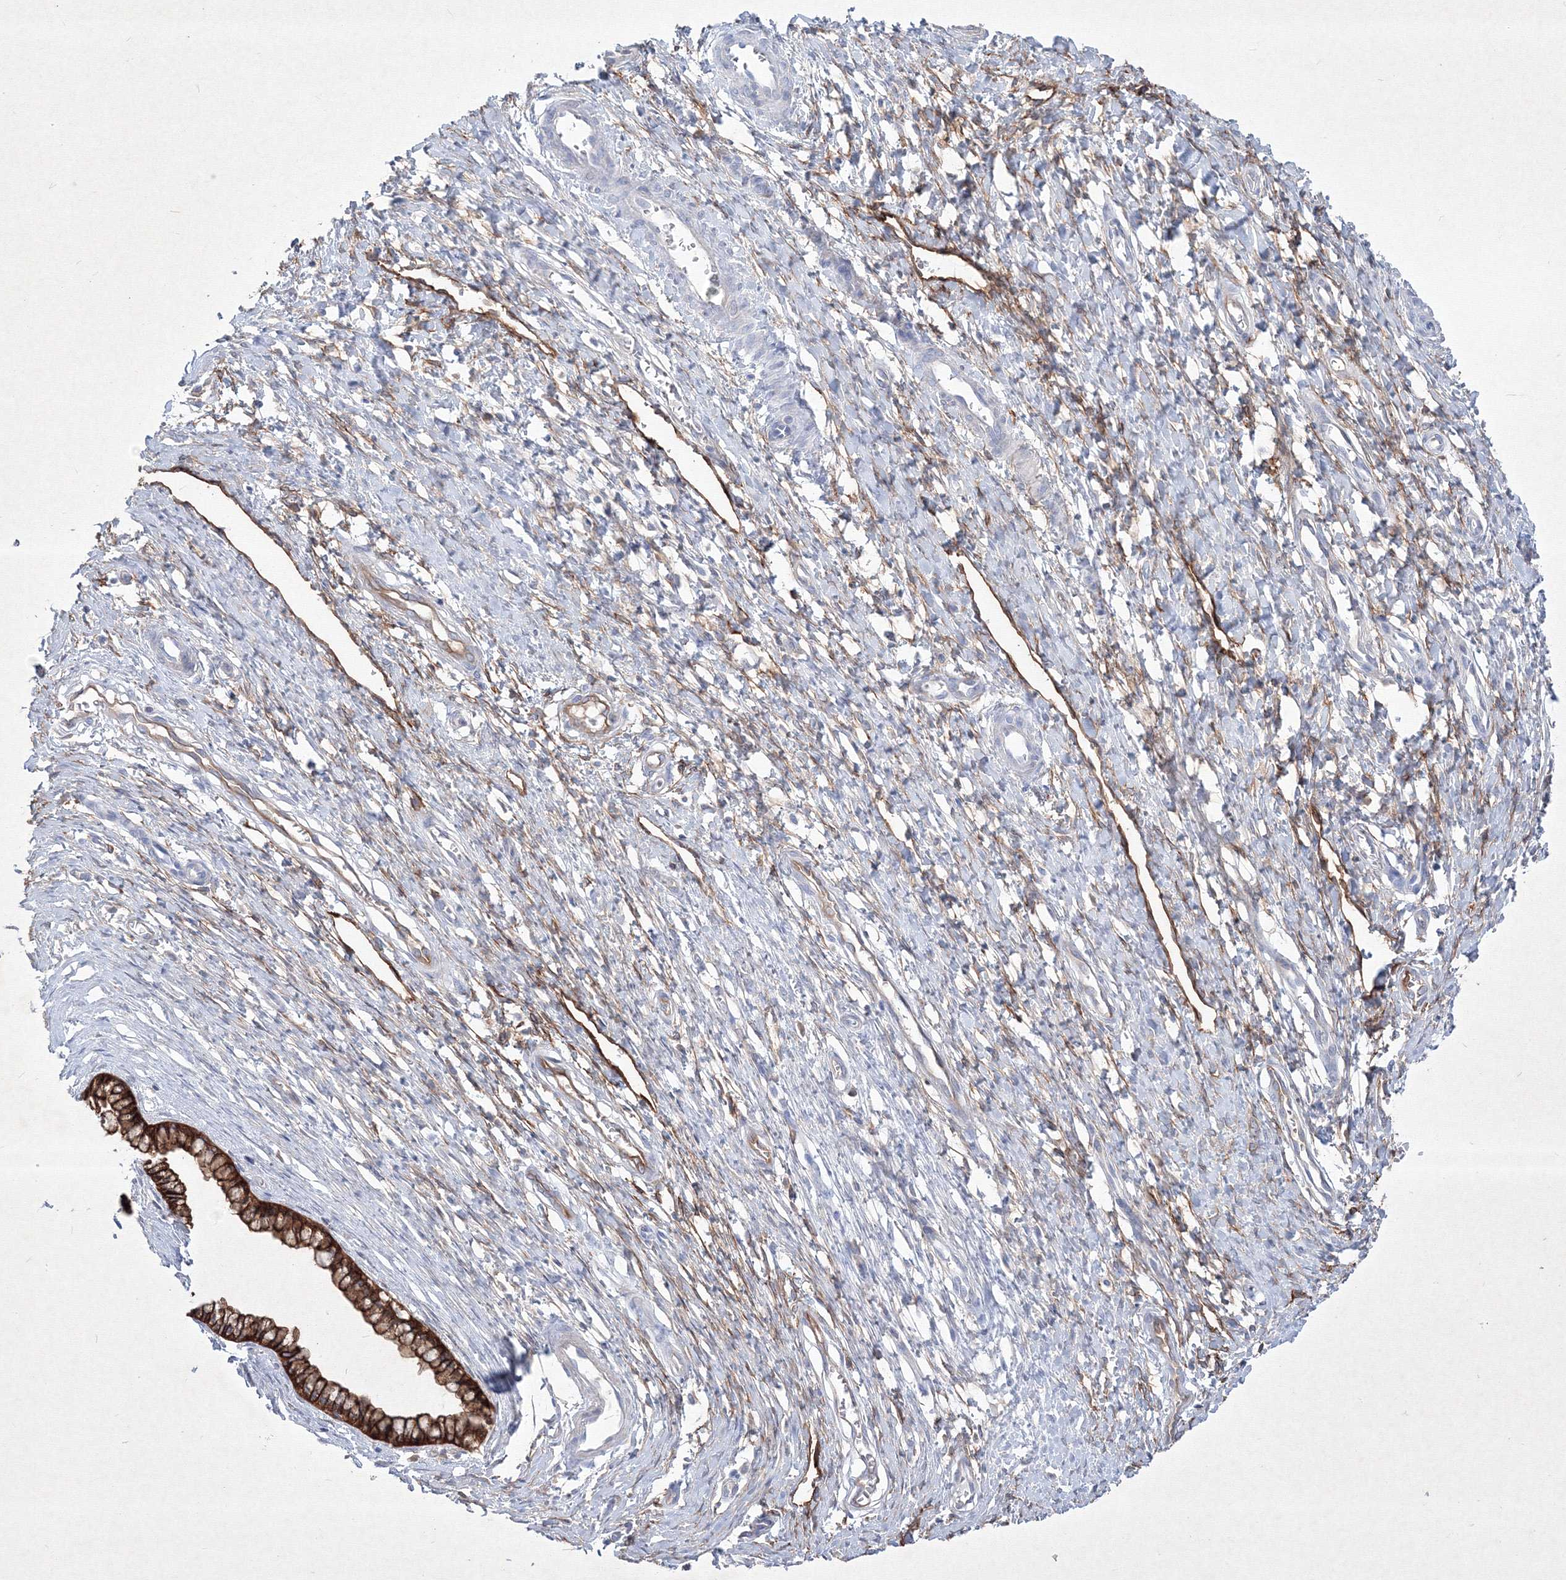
{"staining": {"intensity": "strong", "quantity": ">75%", "location": "cytoplasmic/membranous"}, "tissue": "cervix", "cell_type": "Glandular cells", "image_type": "normal", "snomed": [{"axis": "morphology", "description": "Normal tissue, NOS"}, {"axis": "topography", "description": "Cervix"}], "caption": "Protein expression analysis of normal cervix demonstrates strong cytoplasmic/membranous positivity in about >75% of glandular cells. (brown staining indicates protein expression, while blue staining denotes nuclei).", "gene": "TMEM139", "patient": {"sex": "female", "age": 55}}